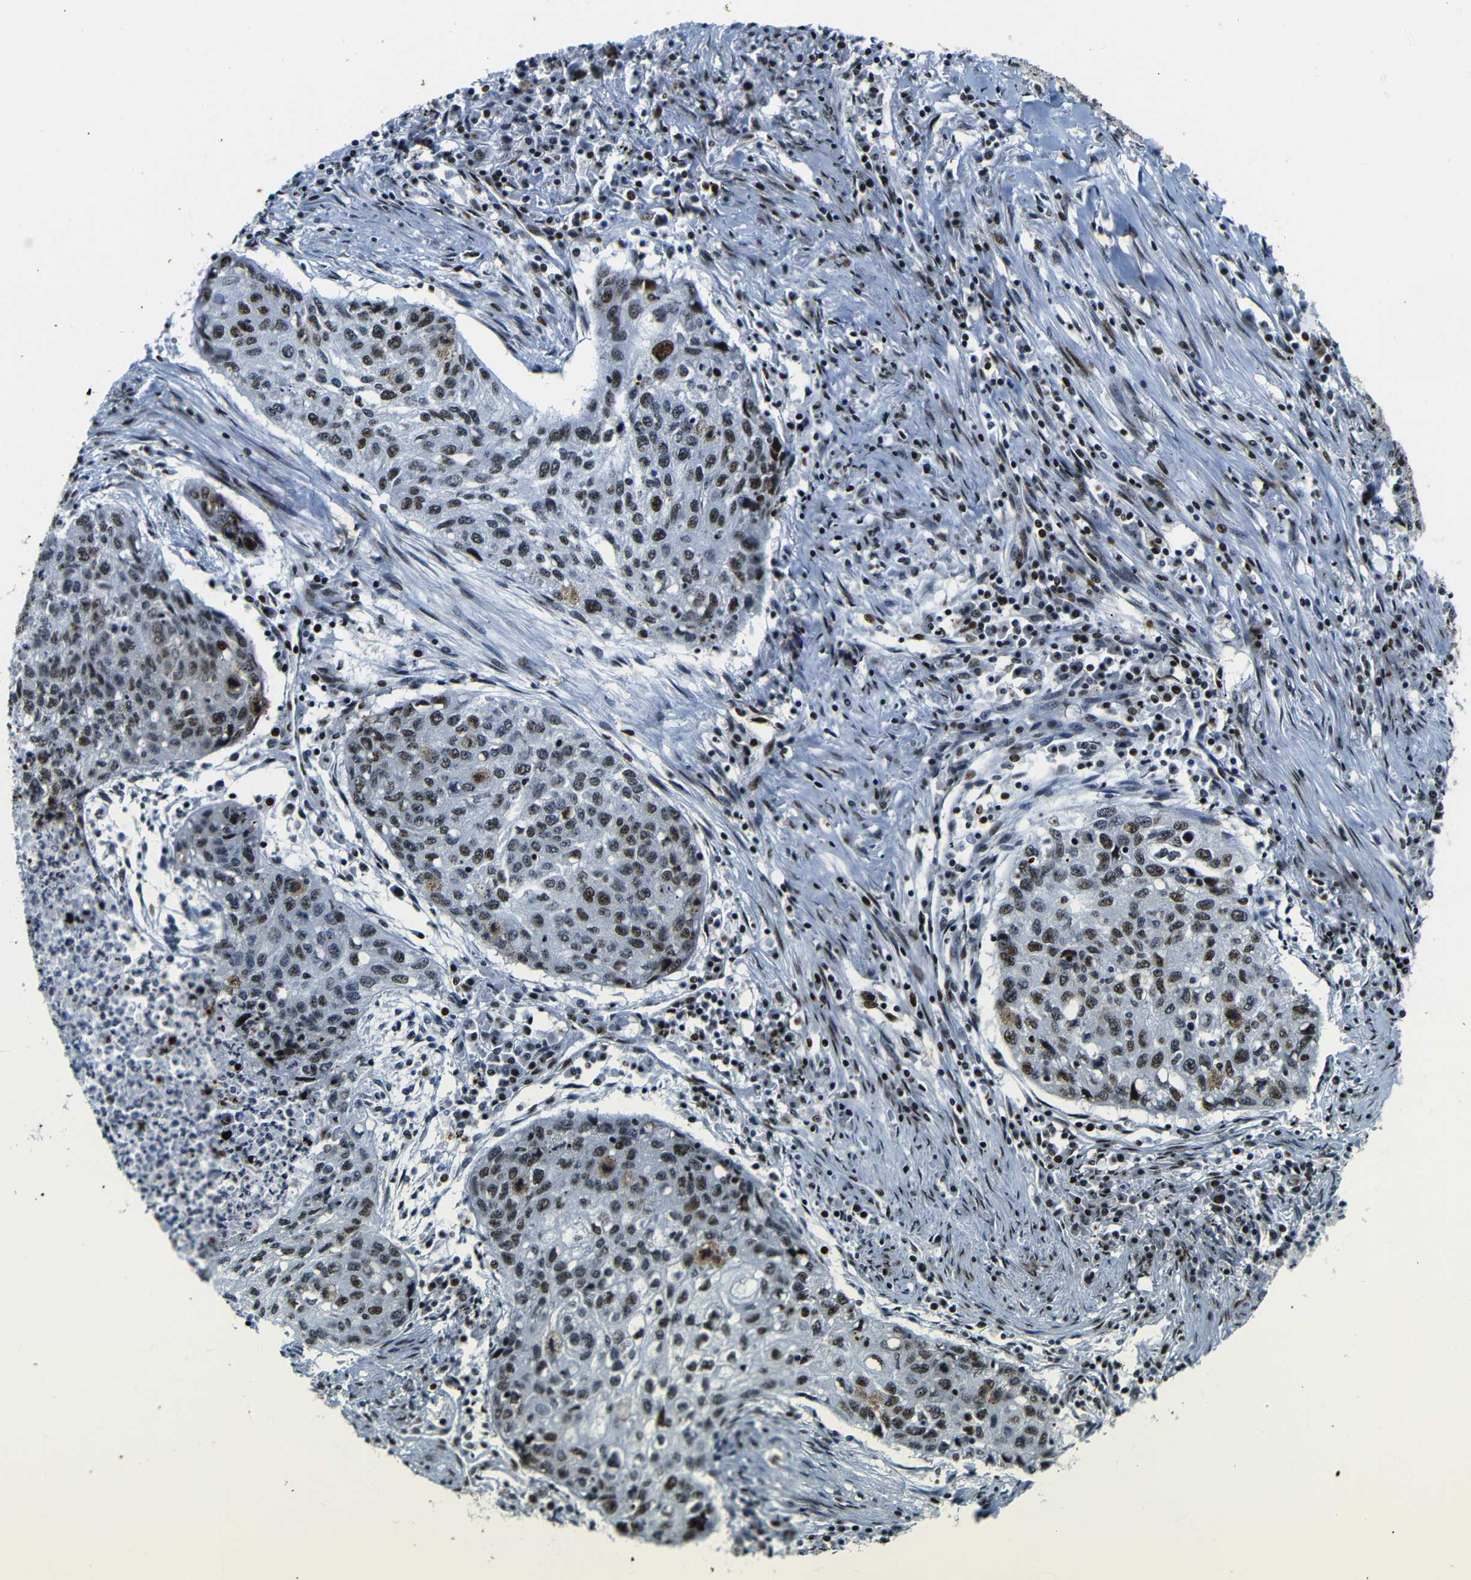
{"staining": {"intensity": "moderate", "quantity": "25%-75%", "location": "nuclear"}, "tissue": "lung cancer", "cell_type": "Tumor cells", "image_type": "cancer", "snomed": [{"axis": "morphology", "description": "Squamous cell carcinoma, NOS"}, {"axis": "topography", "description": "Lung"}], "caption": "Immunohistochemistry (IHC) (DAB (3,3'-diaminobenzidine)) staining of lung cancer (squamous cell carcinoma) demonstrates moderate nuclear protein expression in approximately 25%-75% of tumor cells.", "gene": "SRSF1", "patient": {"sex": "female", "age": 63}}